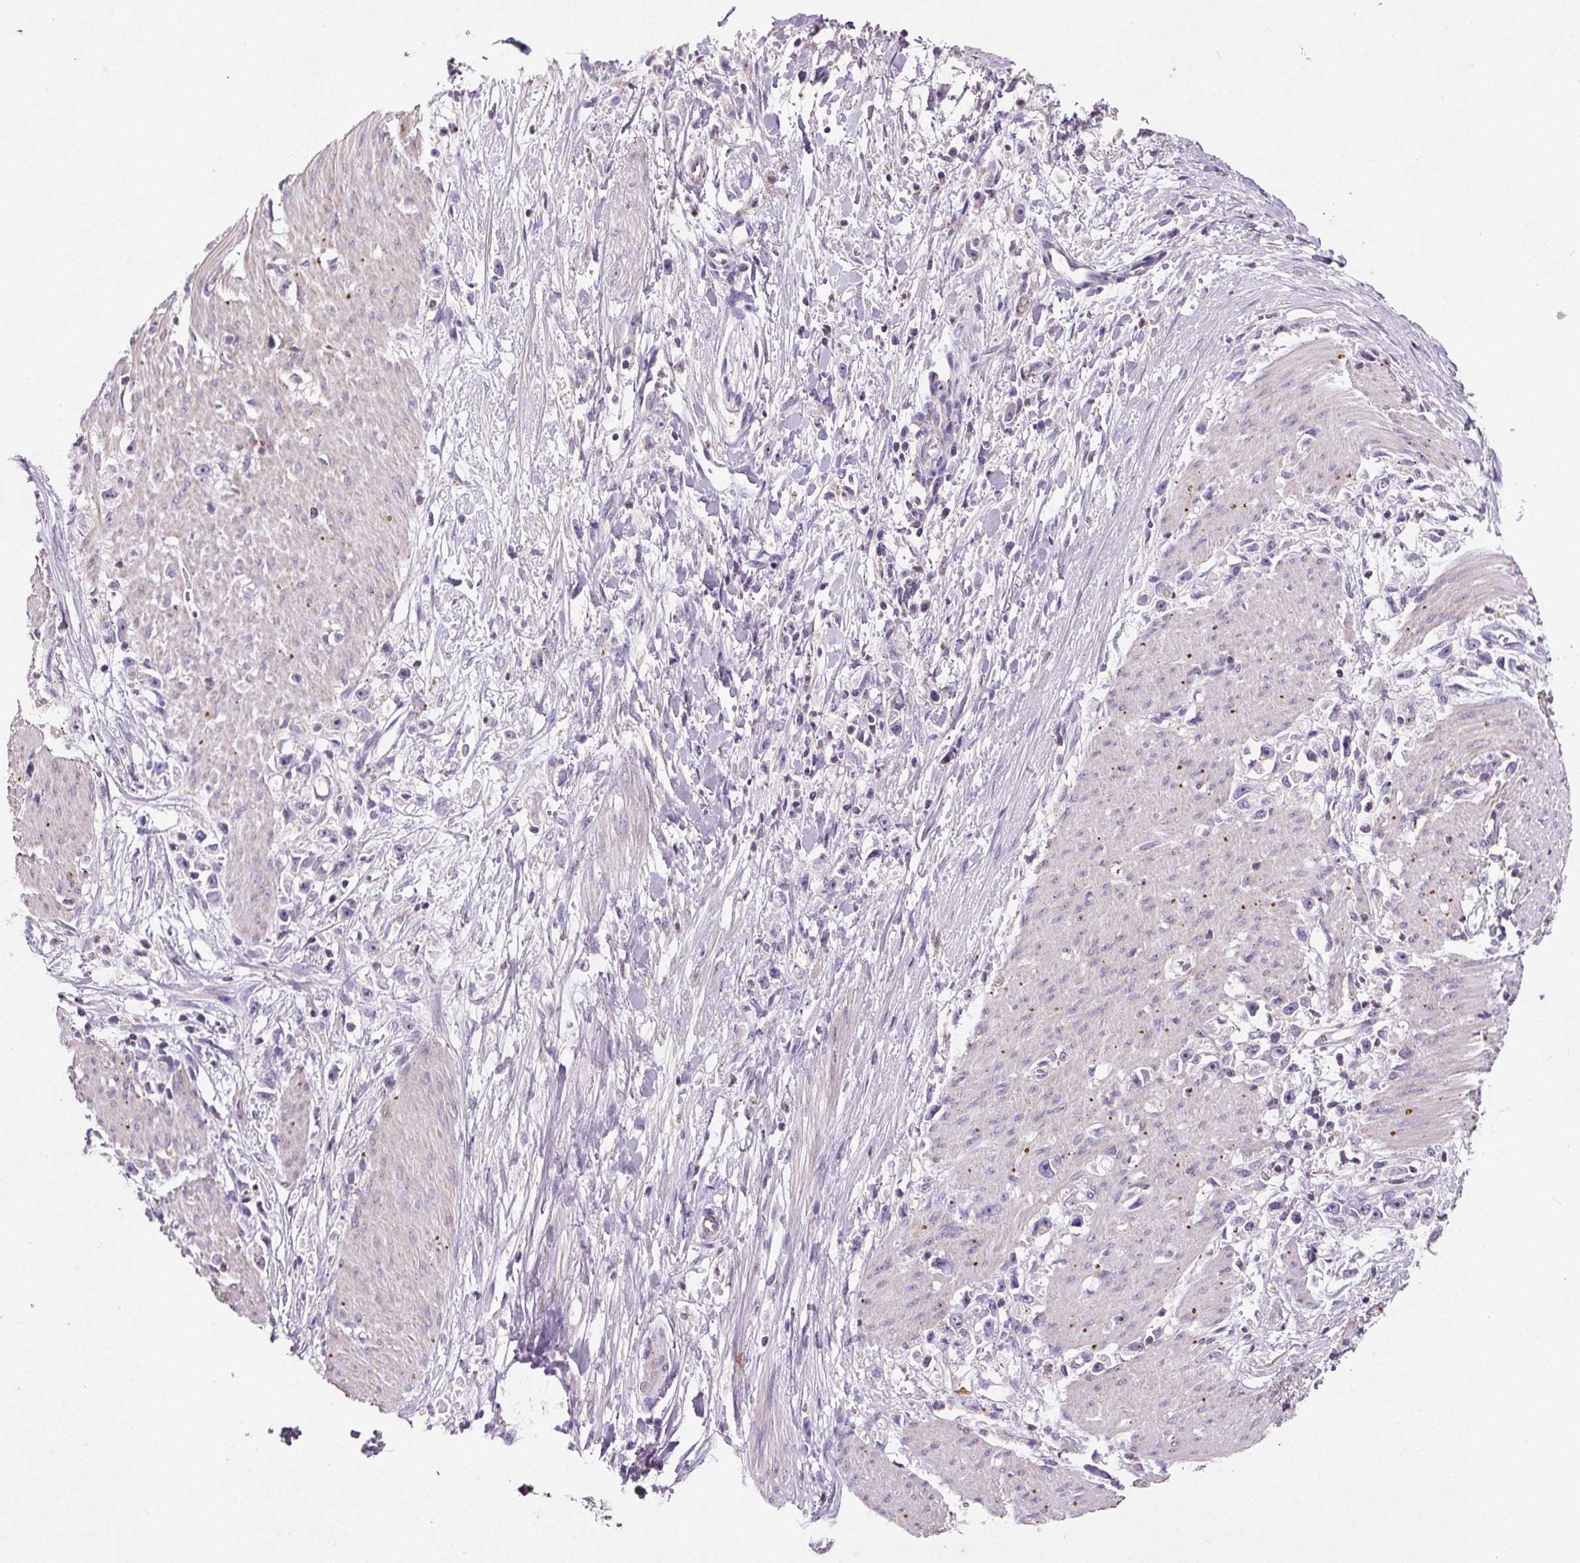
{"staining": {"intensity": "negative", "quantity": "none", "location": "none"}, "tissue": "stomach cancer", "cell_type": "Tumor cells", "image_type": "cancer", "snomed": [{"axis": "morphology", "description": "Adenocarcinoma, NOS"}, {"axis": "topography", "description": "Stomach"}], "caption": "High power microscopy image of an IHC image of adenocarcinoma (stomach), revealing no significant staining in tumor cells.", "gene": "C19orf84", "patient": {"sex": "female", "age": 59}}